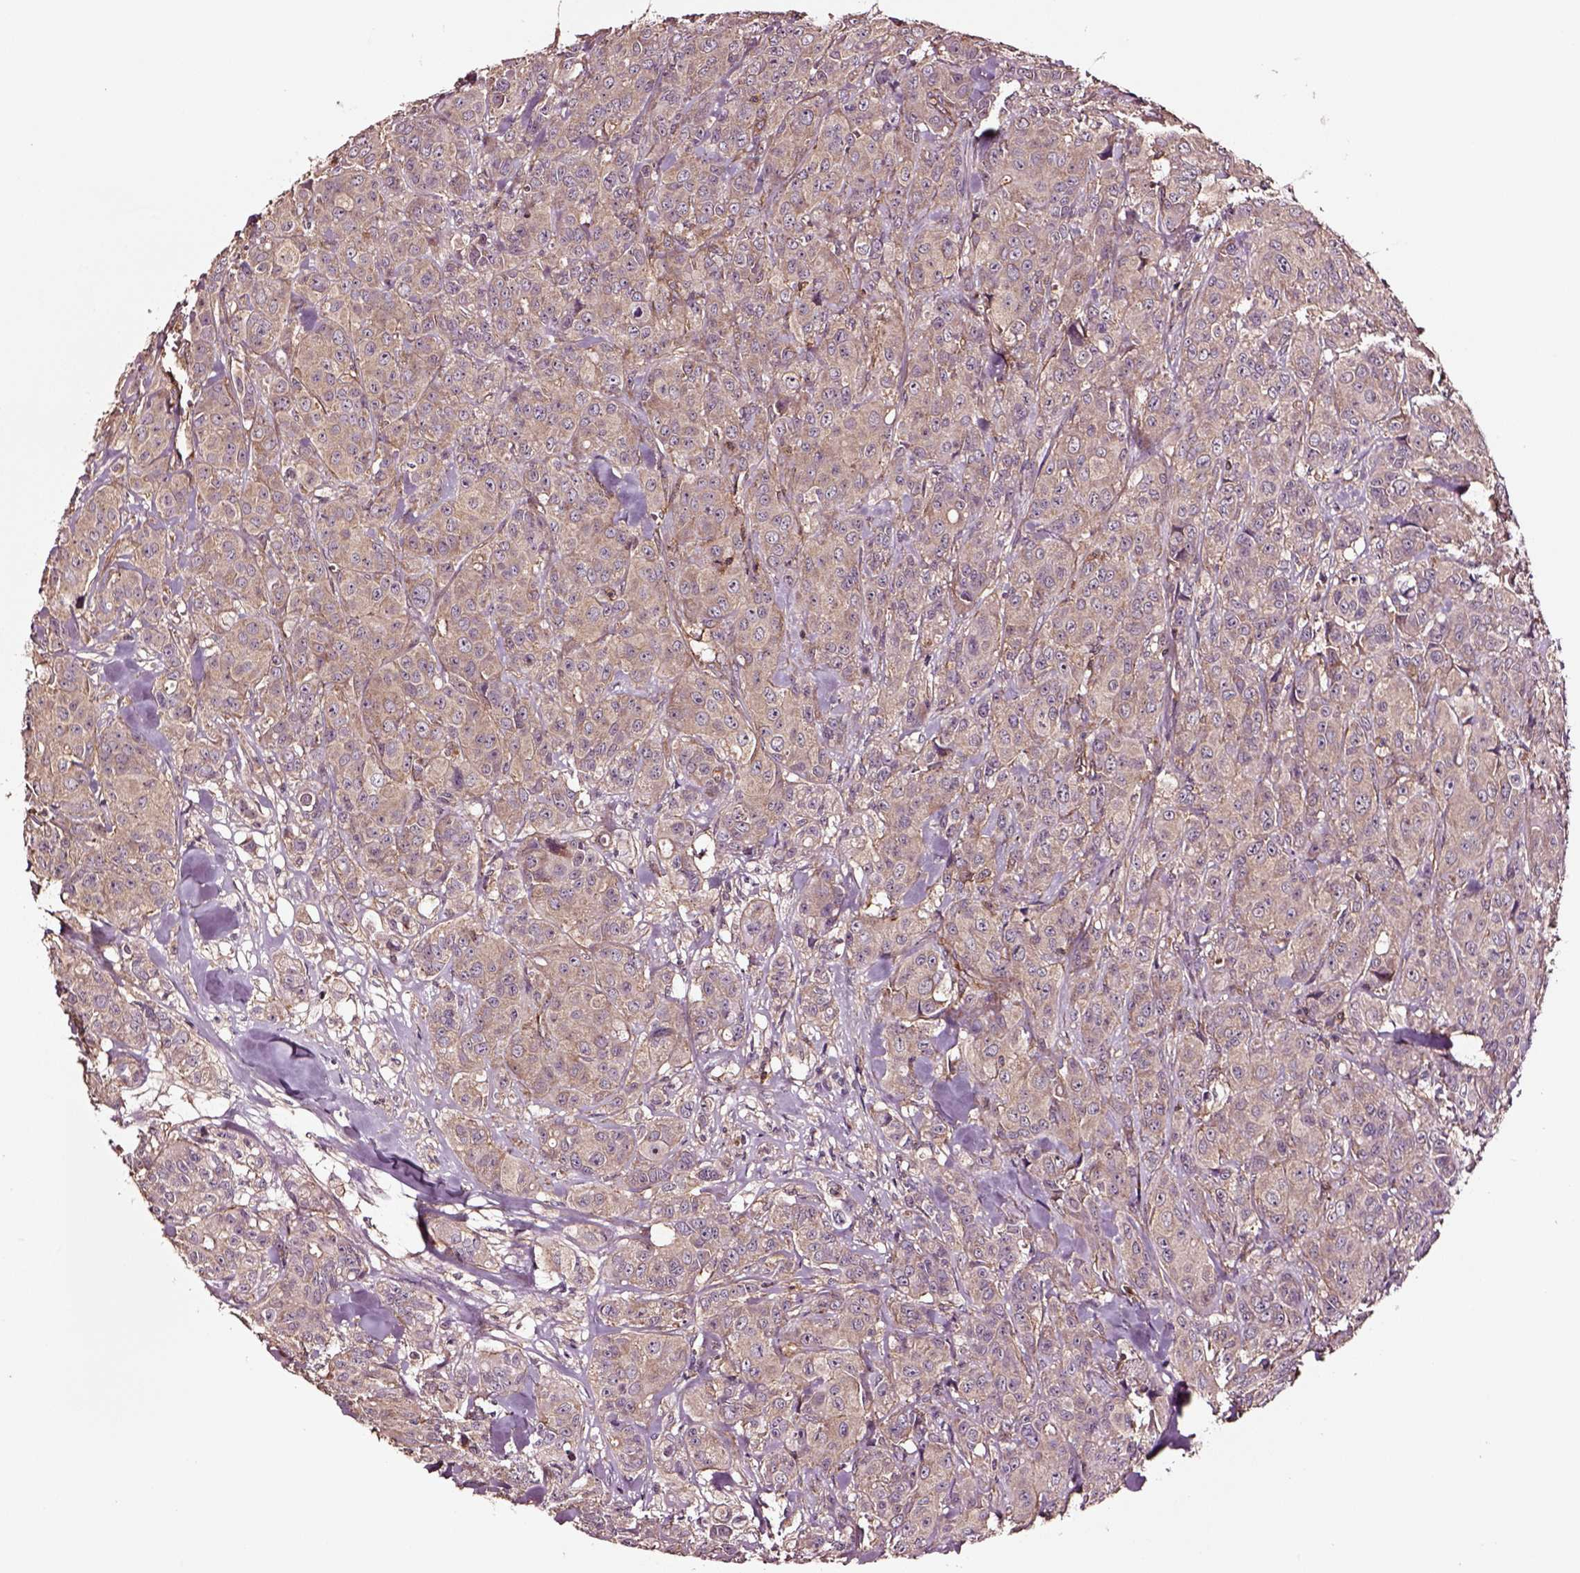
{"staining": {"intensity": "weak", "quantity": ">75%", "location": "cytoplasmic/membranous"}, "tissue": "breast cancer", "cell_type": "Tumor cells", "image_type": "cancer", "snomed": [{"axis": "morphology", "description": "Duct carcinoma"}, {"axis": "topography", "description": "Breast"}], "caption": "Intraductal carcinoma (breast) was stained to show a protein in brown. There is low levels of weak cytoplasmic/membranous expression in approximately >75% of tumor cells.", "gene": "RASSF5", "patient": {"sex": "female", "age": 43}}